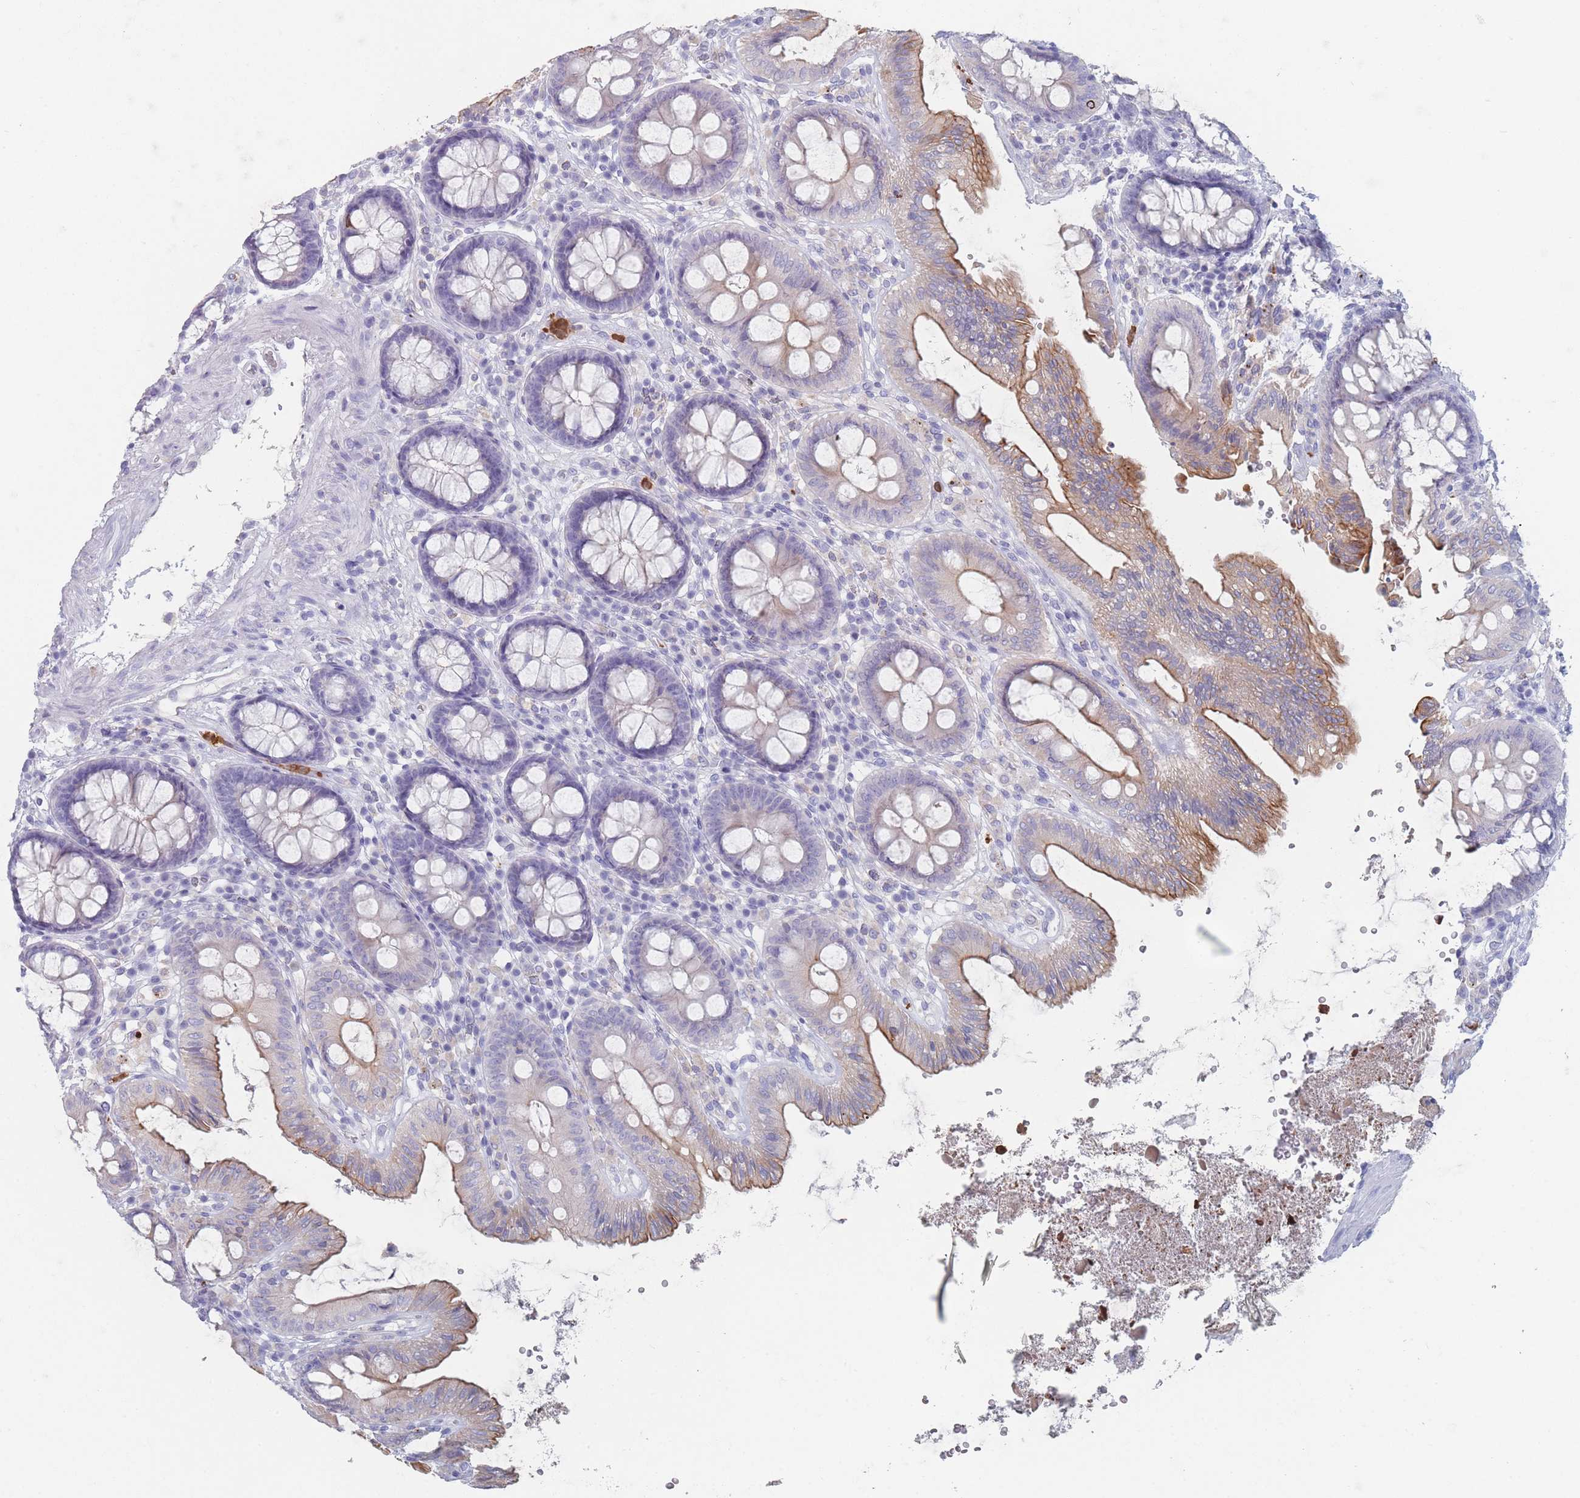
{"staining": {"intensity": "negative", "quantity": "none", "location": "none"}, "tissue": "colon", "cell_type": "Endothelial cells", "image_type": "normal", "snomed": [{"axis": "morphology", "description": "Normal tissue, NOS"}, {"axis": "topography", "description": "Colon"}], "caption": "Immunohistochemistry (IHC) of normal human colon shows no staining in endothelial cells.", "gene": "ATP1A3", "patient": {"sex": "male", "age": 84}}